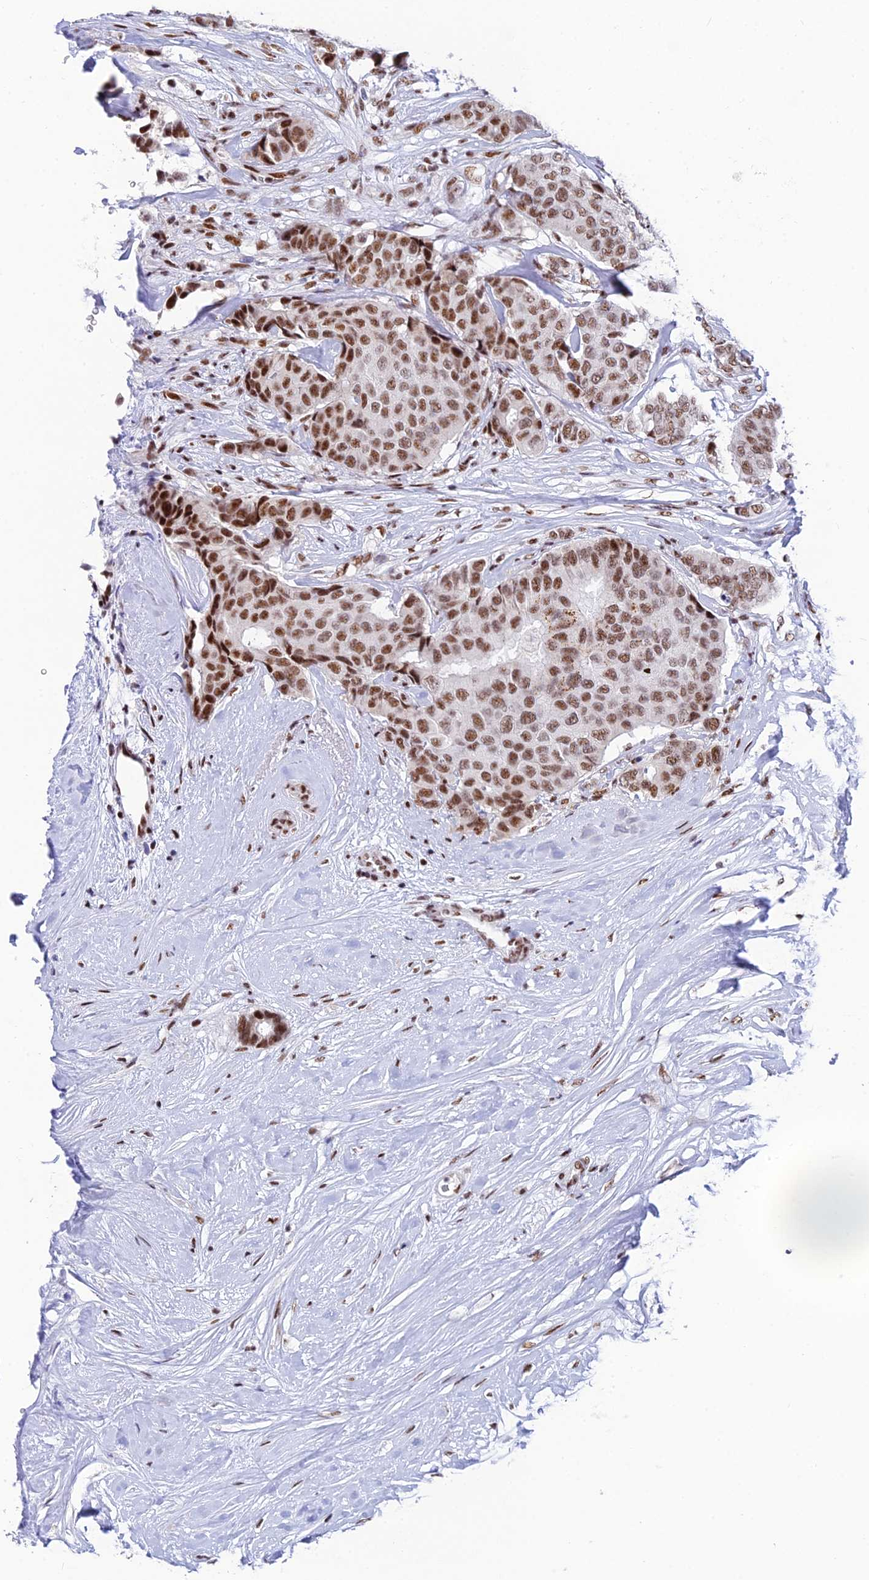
{"staining": {"intensity": "moderate", "quantity": ">75%", "location": "nuclear"}, "tissue": "breast cancer", "cell_type": "Tumor cells", "image_type": "cancer", "snomed": [{"axis": "morphology", "description": "Duct carcinoma"}, {"axis": "topography", "description": "Breast"}], "caption": "The image exhibits staining of invasive ductal carcinoma (breast), revealing moderate nuclear protein positivity (brown color) within tumor cells.", "gene": "USP22", "patient": {"sex": "female", "age": 75}}